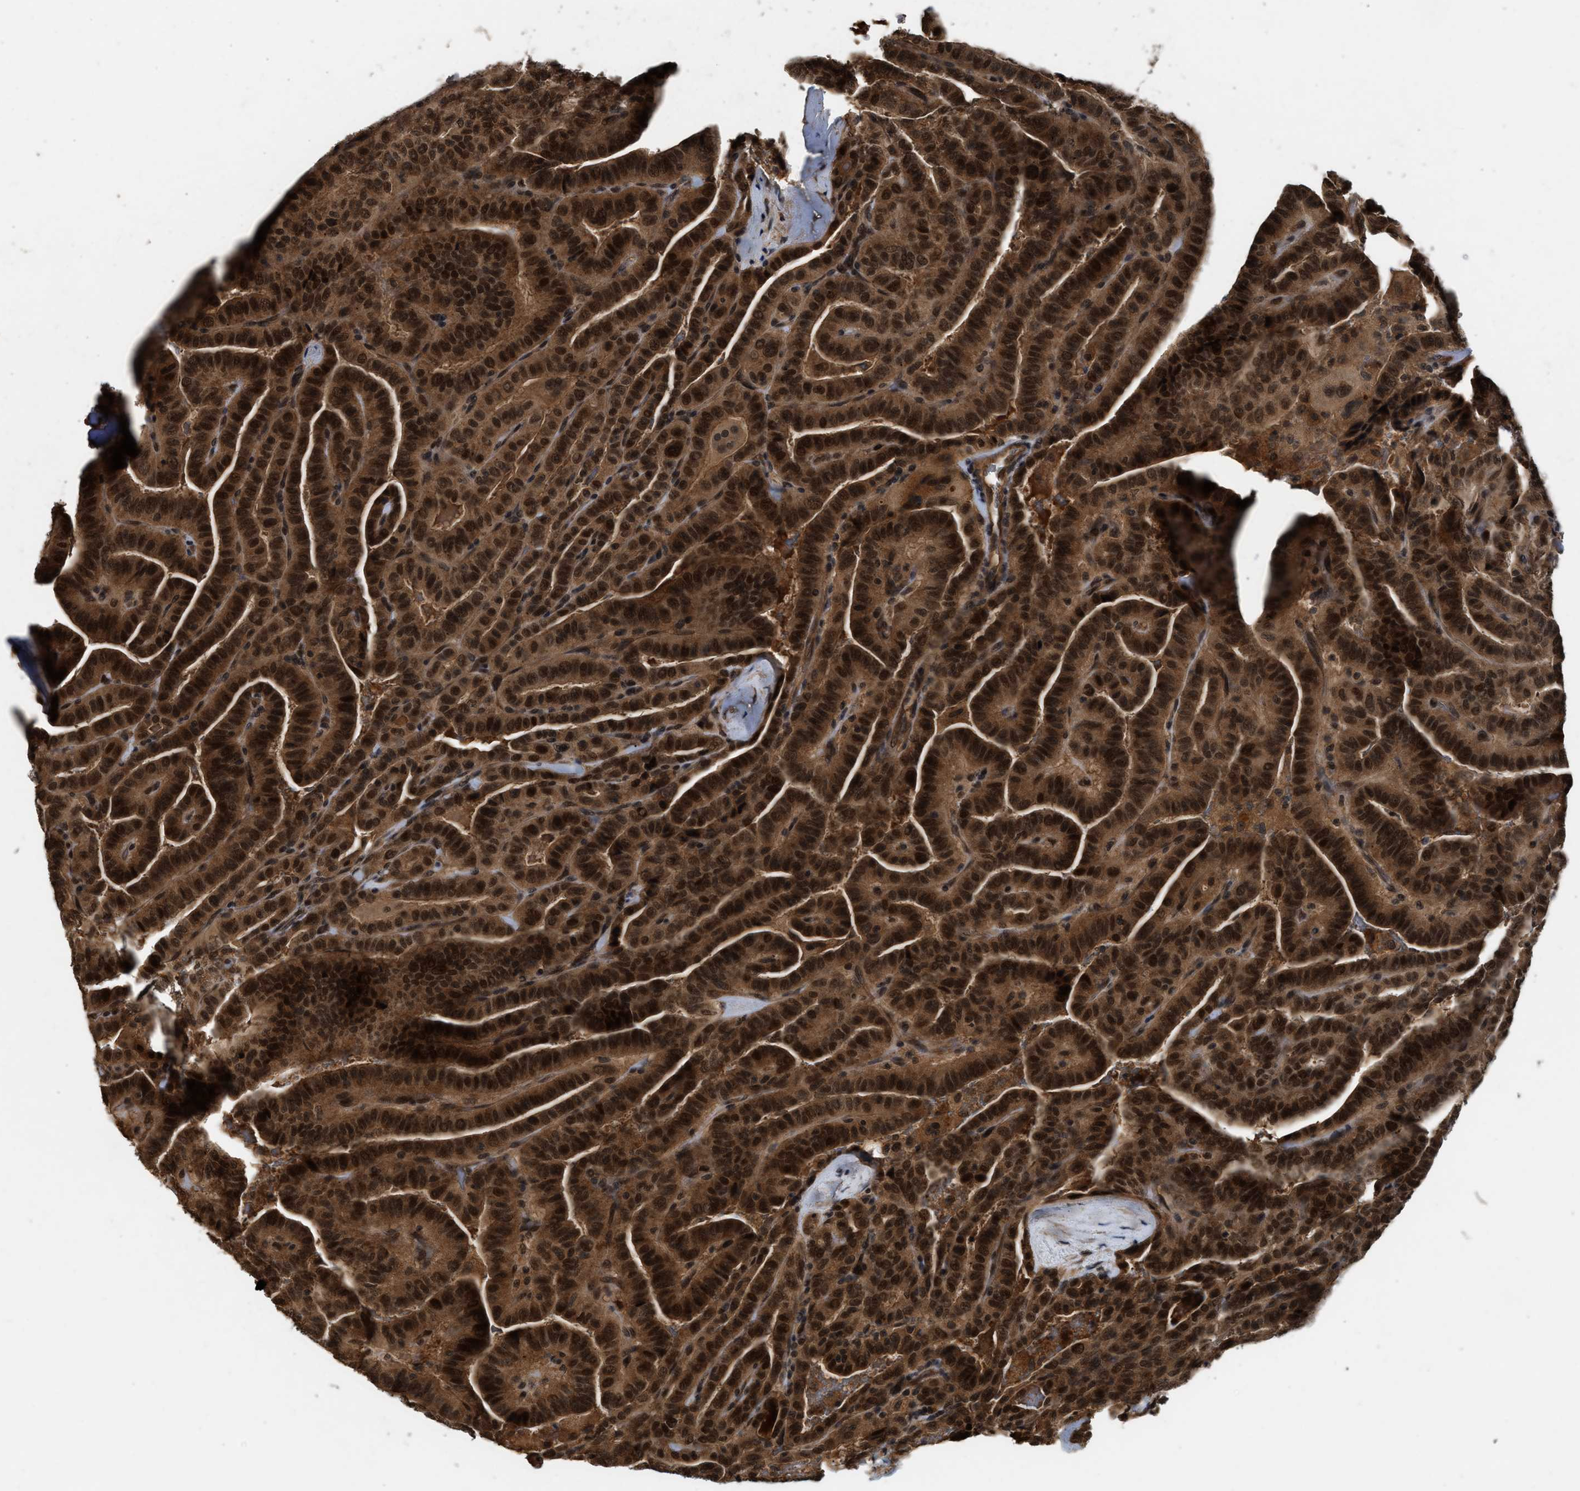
{"staining": {"intensity": "strong", "quantity": ">75%", "location": "cytoplasmic/membranous,nuclear"}, "tissue": "thyroid cancer", "cell_type": "Tumor cells", "image_type": "cancer", "snomed": [{"axis": "morphology", "description": "Papillary adenocarcinoma, NOS"}, {"axis": "topography", "description": "Thyroid gland"}], "caption": "The micrograph demonstrates staining of thyroid papillary adenocarcinoma, revealing strong cytoplasmic/membranous and nuclear protein expression (brown color) within tumor cells. (brown staining indicates protein expression, while blue staining denotes nuclei).", "gene": "RUSC2", "patient": {"sex": "male", "age": 77}}